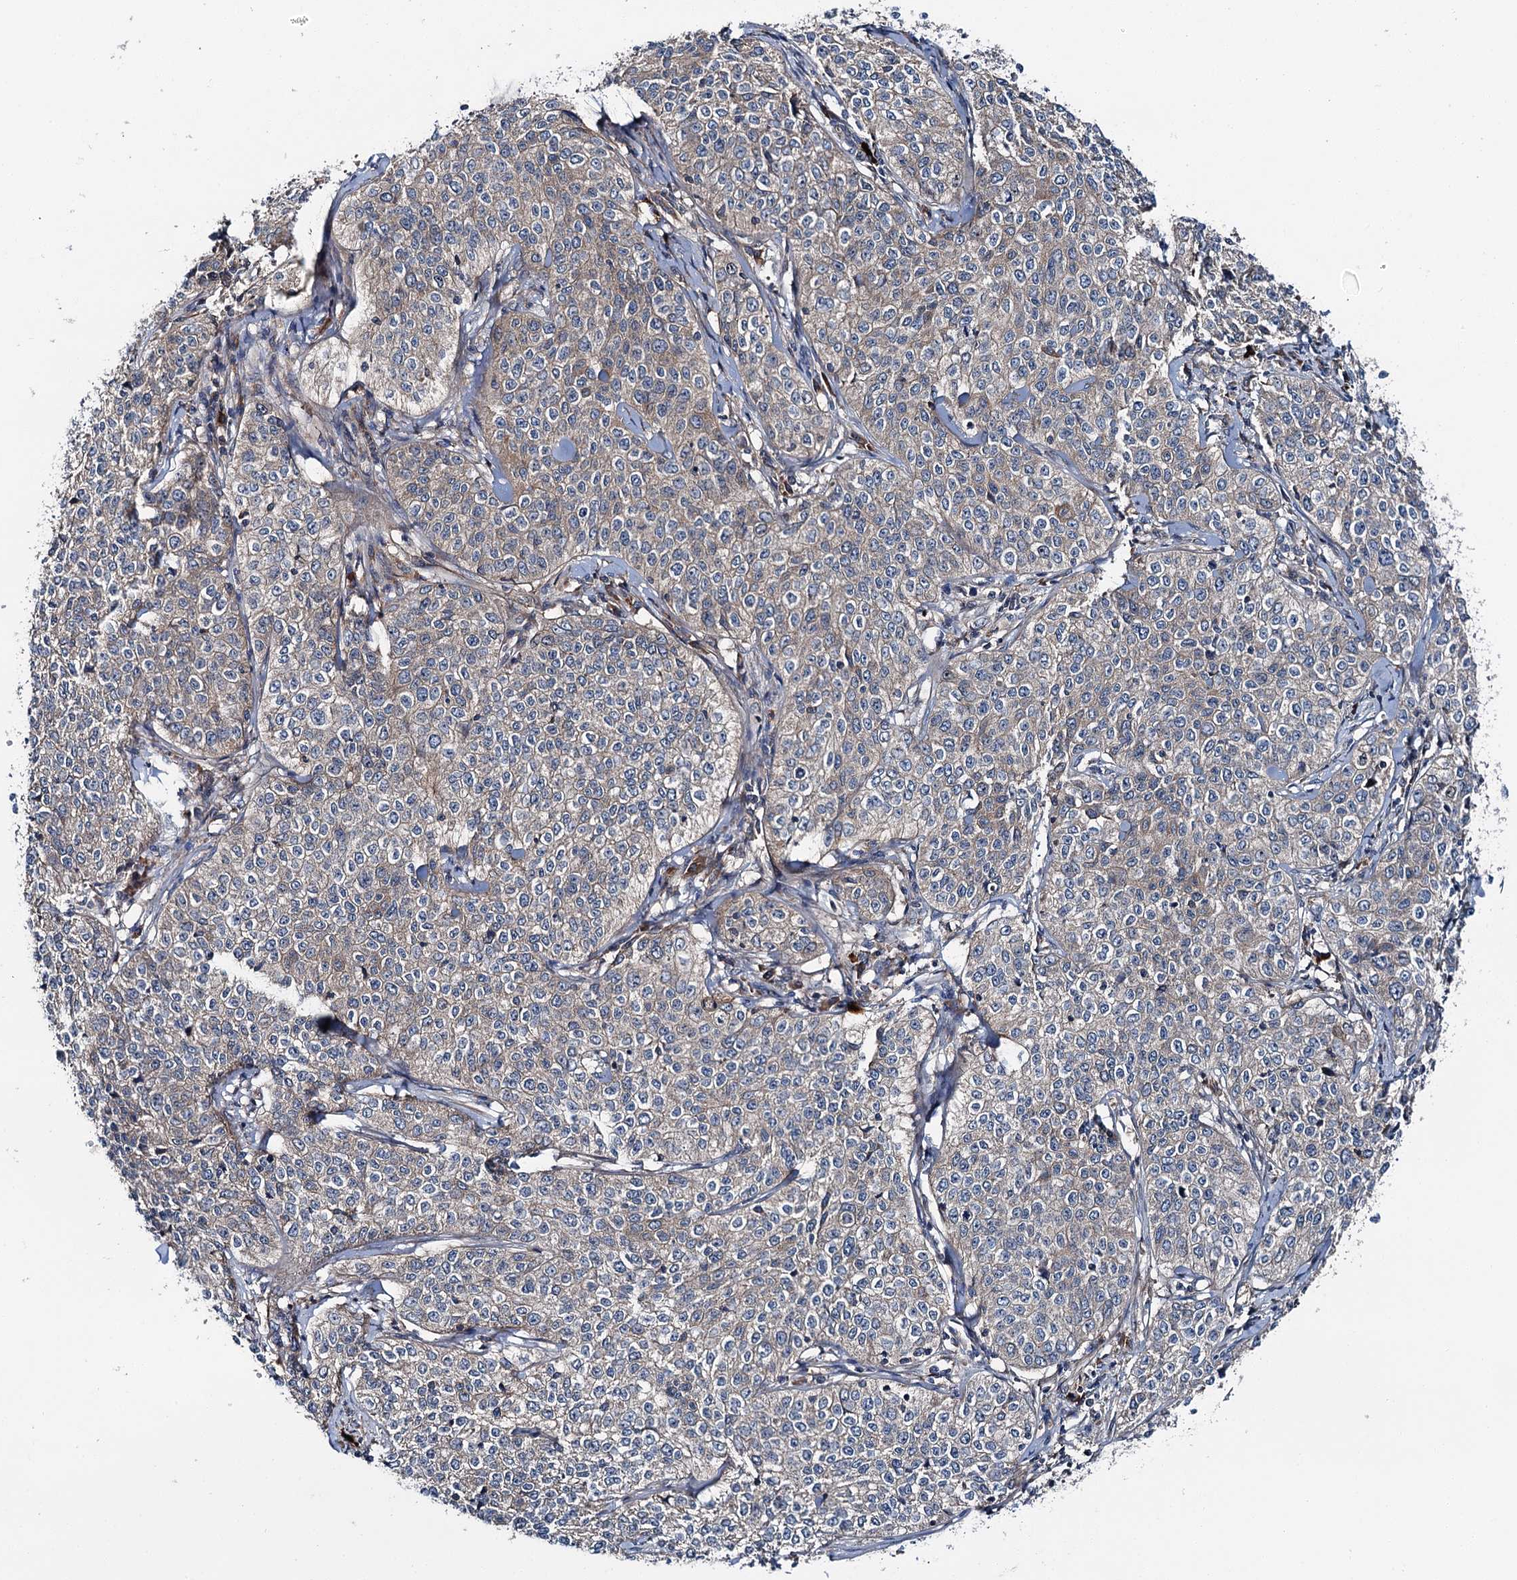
{"staining": {"intensity": "weak", "quantity": "<25%", "location": "cytoplasmic/membranous"}, "tissue": "cervical cancer", "cell_type": "Tumor cells", "image_type": "cancer", "snomed": [{"axis": "morphology", "description": "Squamous cell carcinoma, NOS"}, {"axis": "topography", "description": "Cervix"}], "caption": "DAB (3,3'-diaminobenzidine) immunohistochemical staining of human cervical cancer shows no significant staining in tumor cells.", "gene": "SLC22A25", "patient": {"sex": "female", "age": 35}}